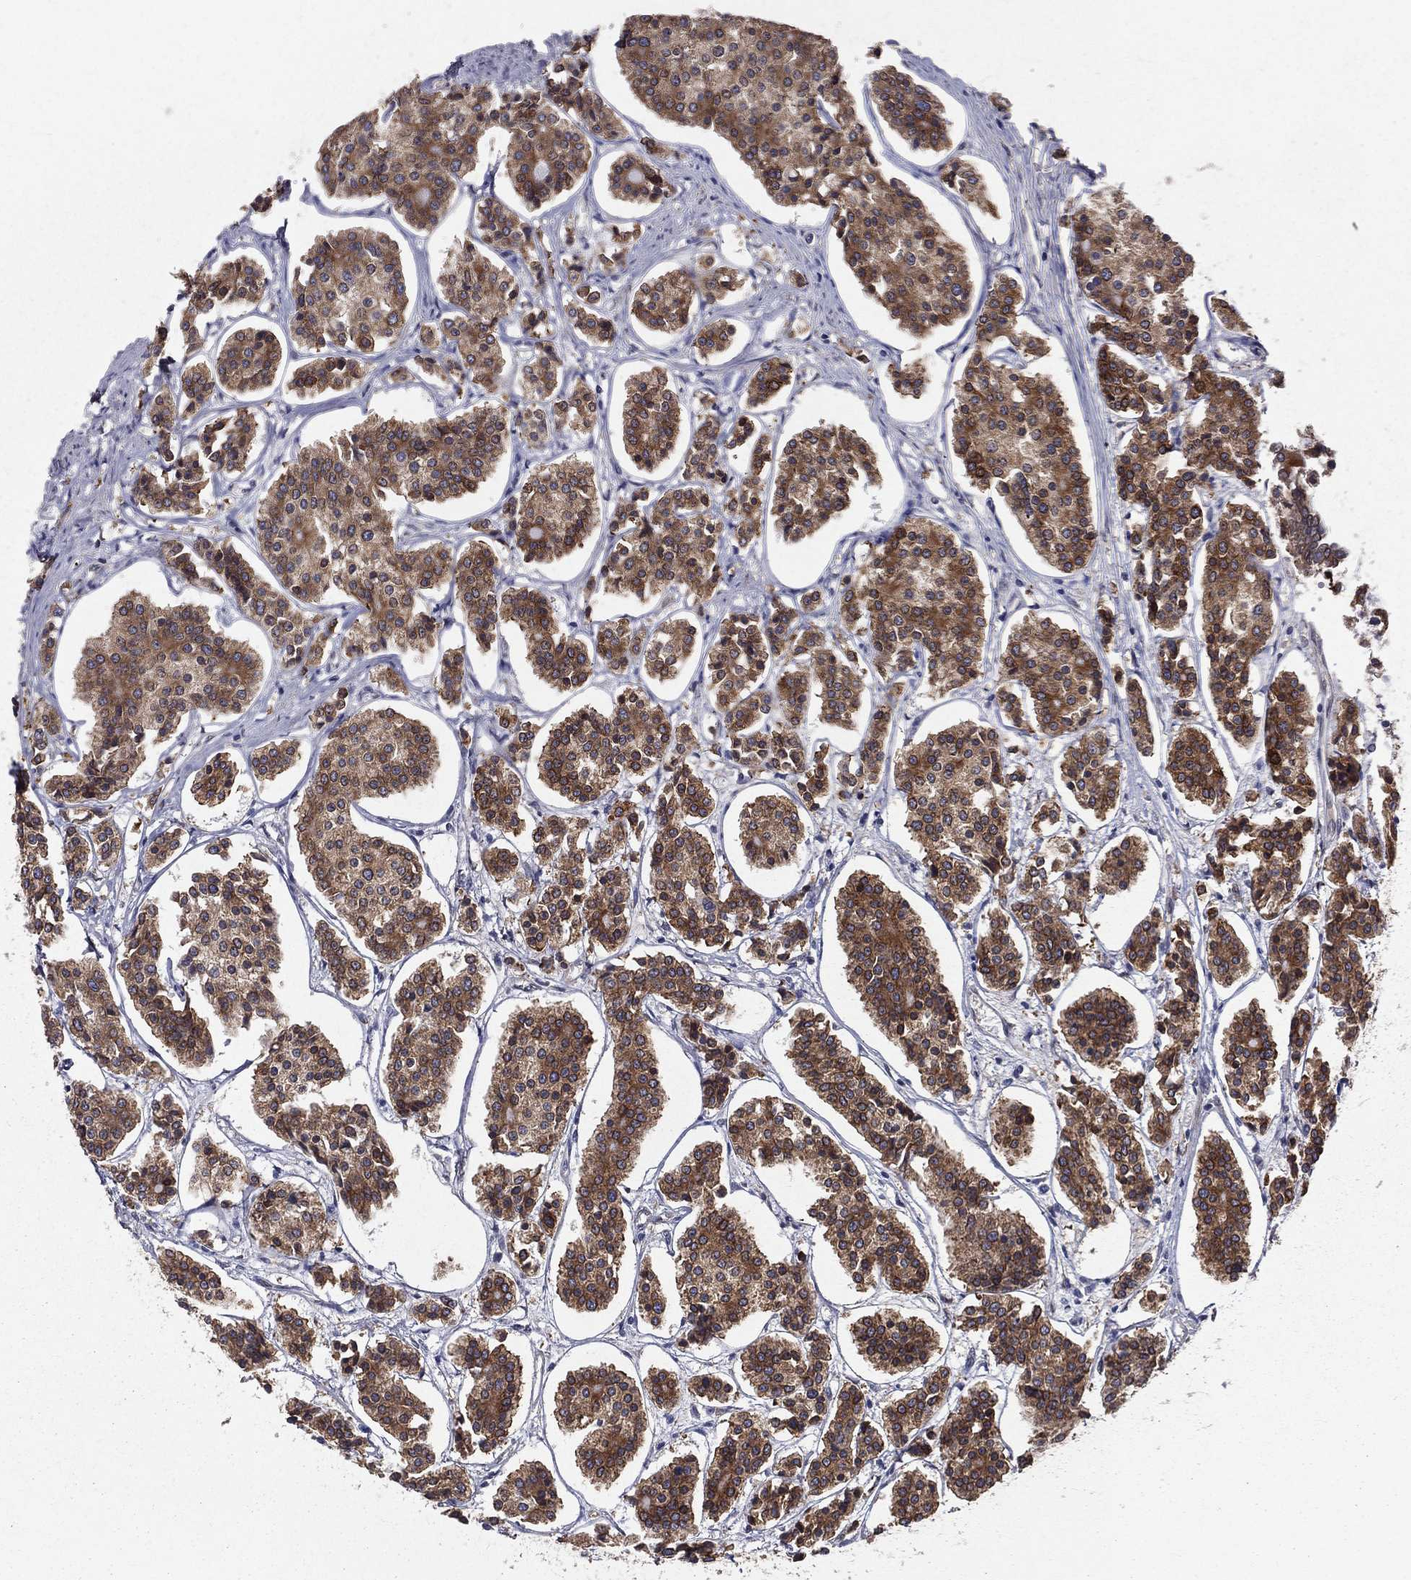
{"staining": {"intensity": "moderate", "quantity": ">75%", "location": "cytoplasmic/membranous"}, "tissue": "carcinoid", "cell_type": "Tumor cells", "image_type": "cancer", "snomed": [{"axis": "morphology", "description": "Carcinoid, malignant, NOS"}, {"axis": "topography", "description": "Small intestine"}], "caption": "High-magnification brightfield microscopy of carcinoid stained with DAB (brown) and counterstained with hematoxylin (blue). tumor cells exhibit moderate cytoplasmic/membranous positivity is appreciated in about>75% of cells.", "gene": "PGRMC1", "patient": {"sex": "female", "age": 65}}